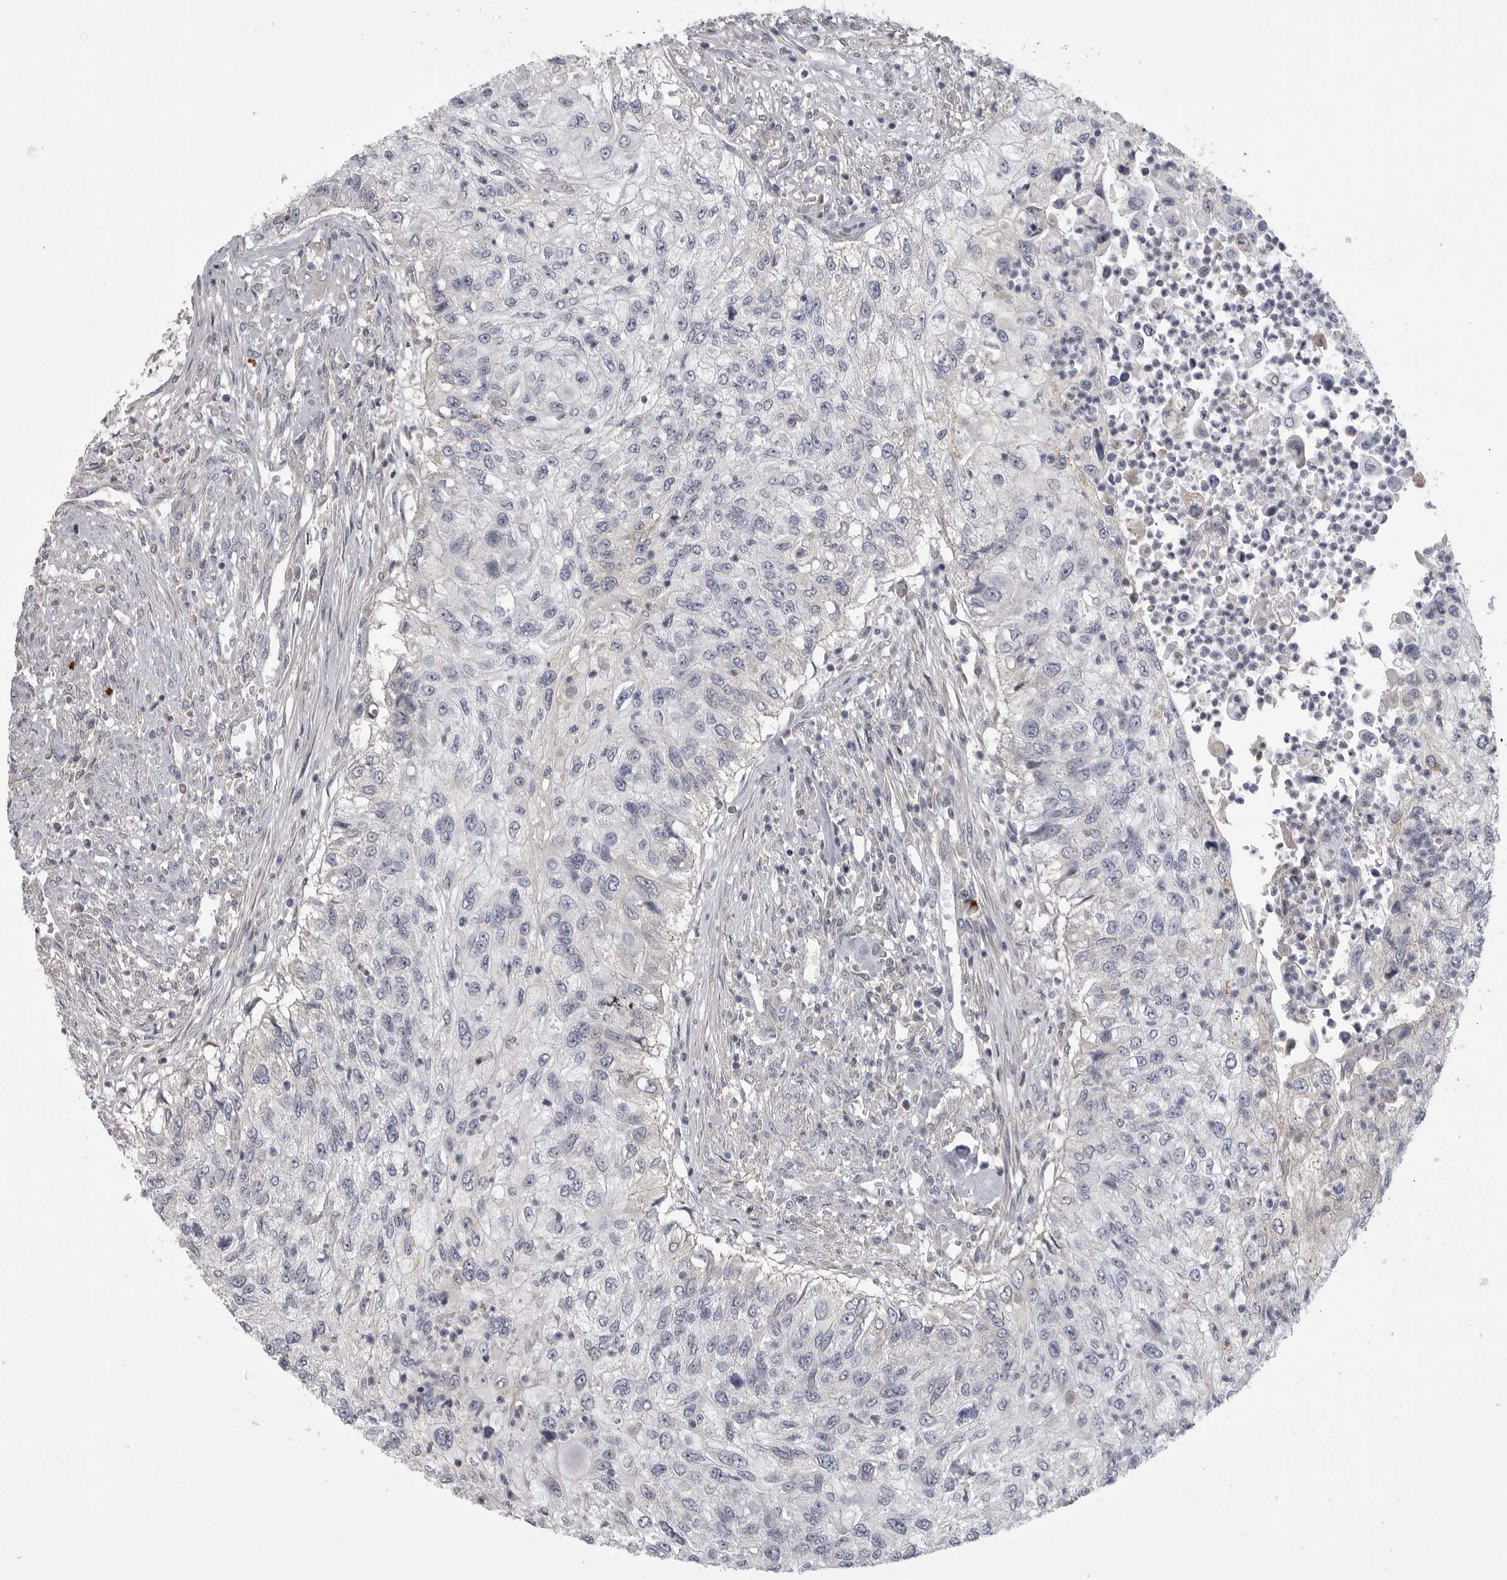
{"staining": {"intensity": "negative", "quantity": "none", "location": "none"}, "tissue": "urothelial cancer", "cell_type": "Tumor cells", "image_type": "cancer", "snomed": [{"axis": "morphology", "description": "Urothelial carcinoma, High grade"}, {"axis": "topography", "description": "Urinary bladder"}], "caption": "Immunohistochemistry (IHC) of human urothelial carcinoma (high-grade) displays no positivity in tumor cells. (Brightfield microscopy of DAB (3,3'-diaminobenzidine) IHC at high magnification).", "gene": "FKBP2", "patient": {"sex": "female", "age": 60}}